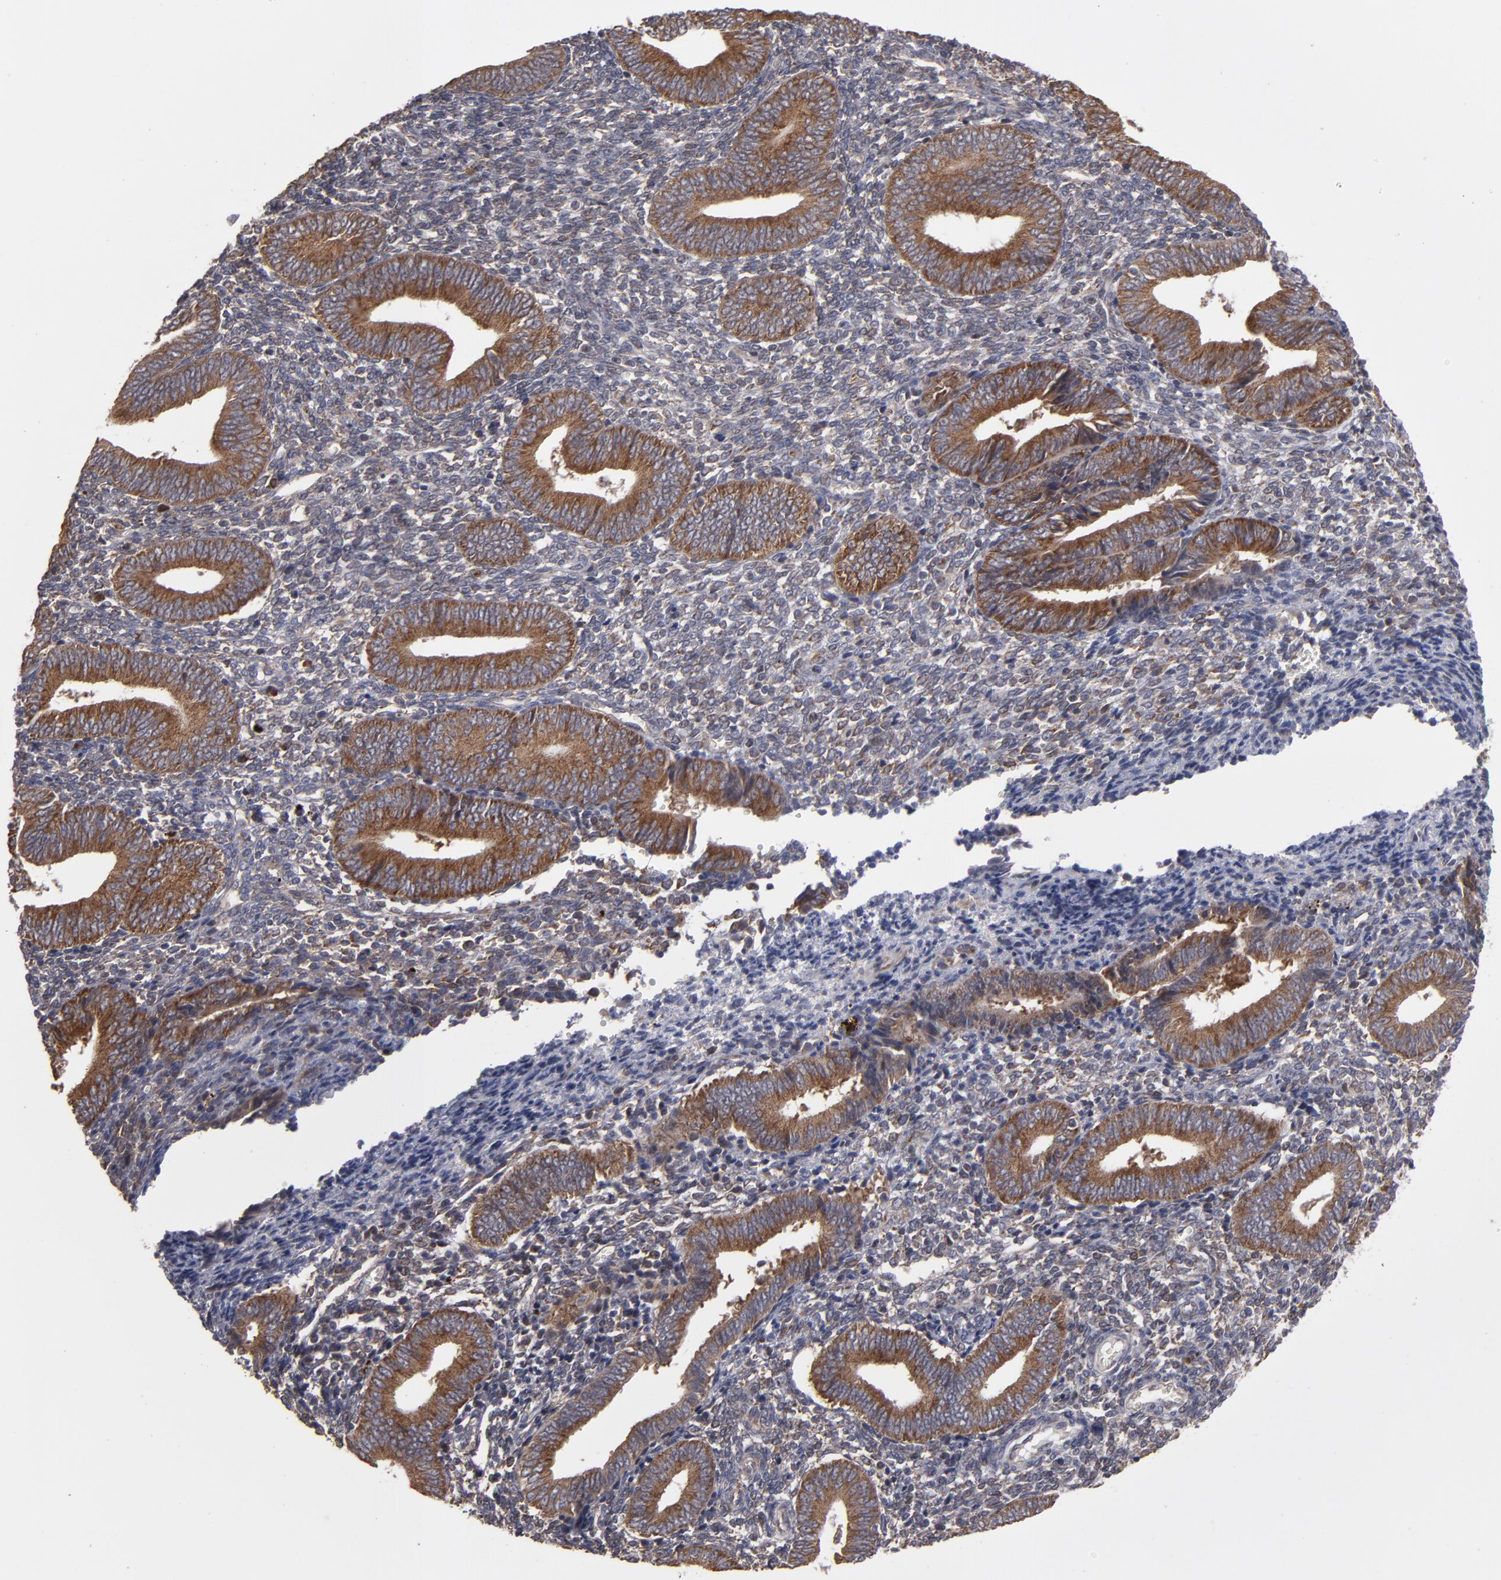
{"staining": {"intensity": "weak", "quantity": "<25%", "location": "cytoplasmic/membranous"}, "tissue": "endometrium", "cell_type": "Cells in endometrial stroma", "image_type": "normal", "snomed": [{"axis": "morphology", "description": "Normal tissue, NOS"}, {"axis": "topography", "description": "Uterus"}, {"axis": "topography", "description": "Endometrium"}], "caption": "The image exhibits no significant expression in cells in endometrial stroma of endometrium.", "gene": "SND1", "patient": {"sex": "female", "age": 33}}